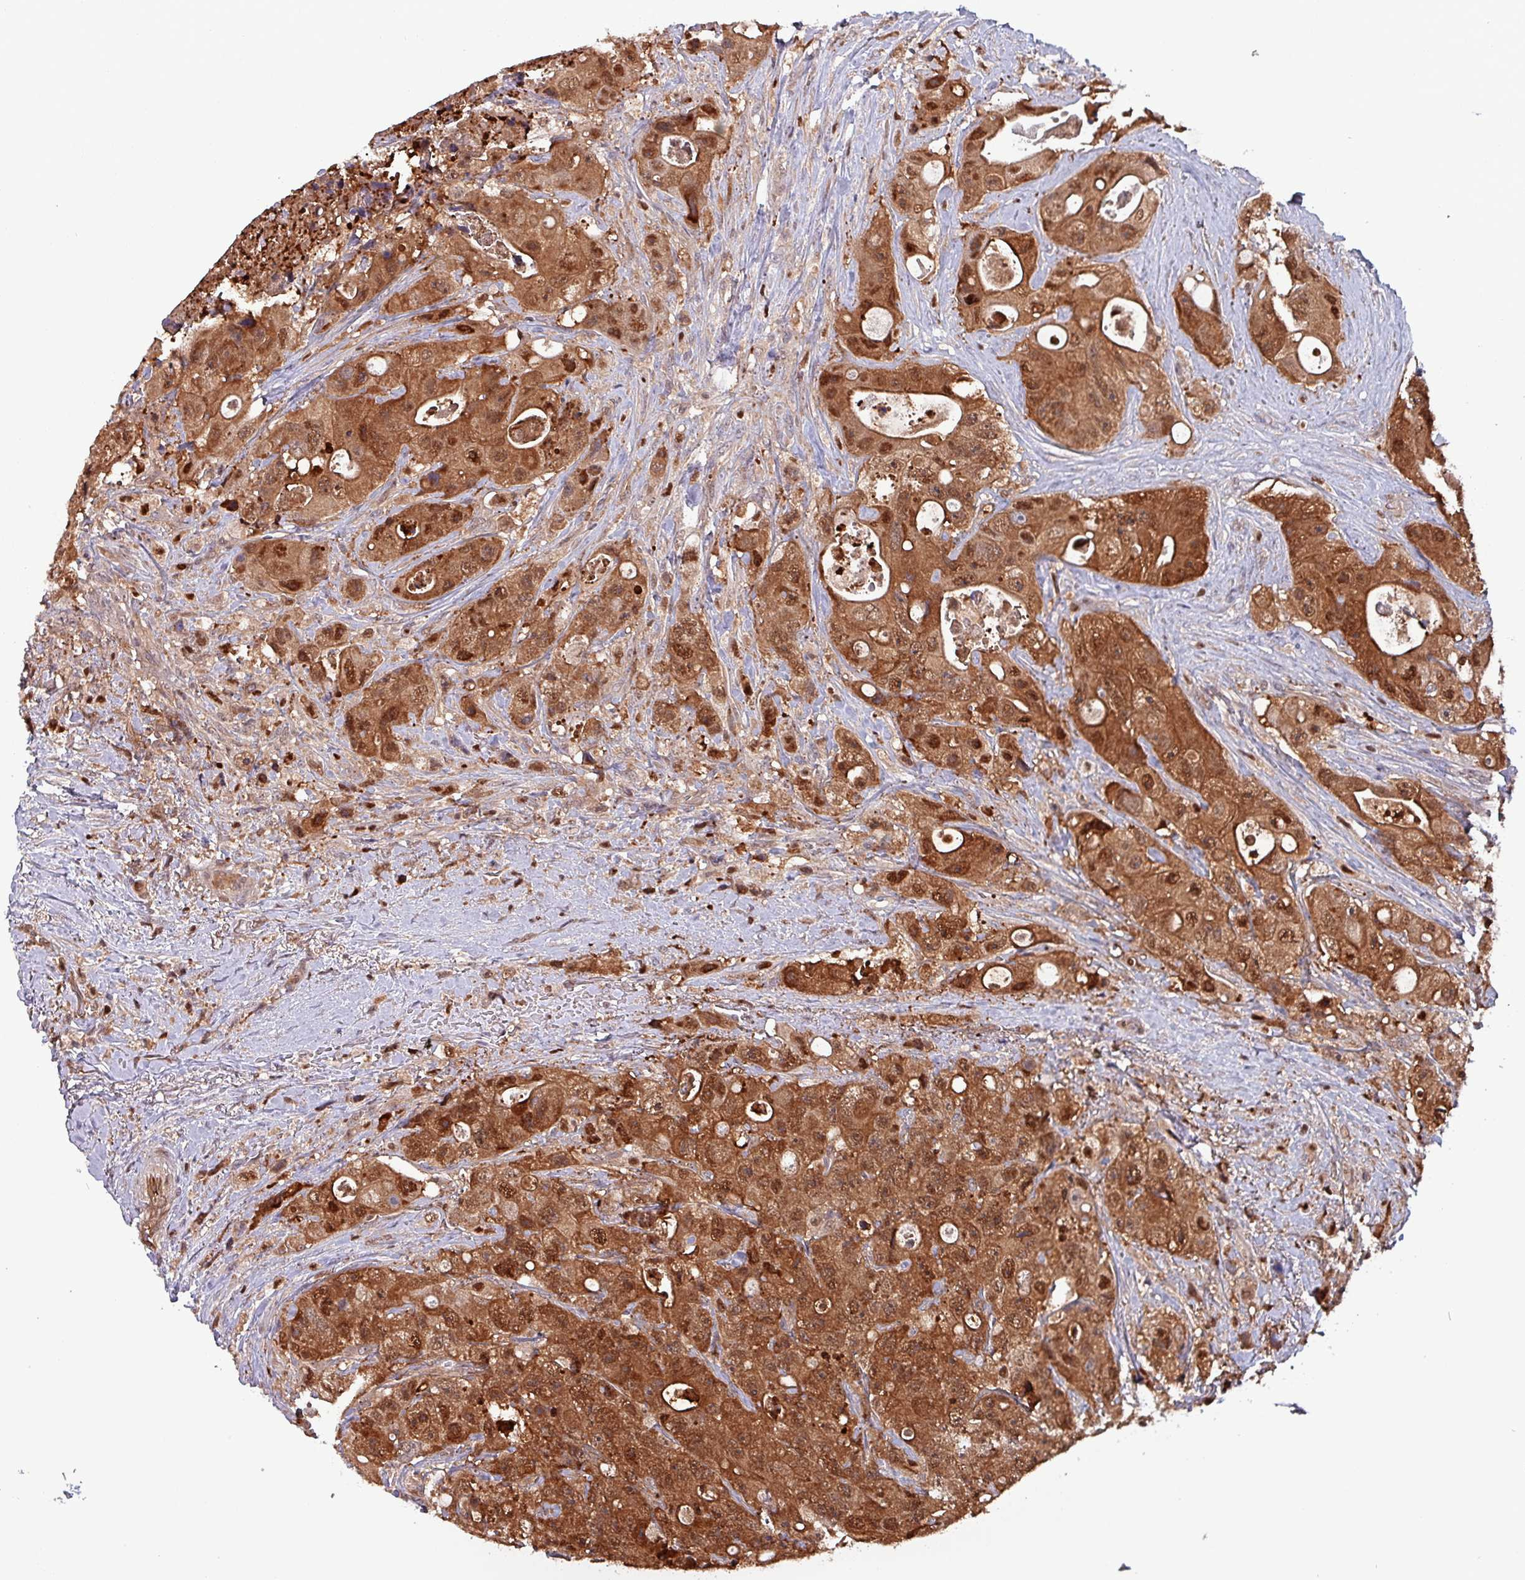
{"staining": {"intensity": "strong", "quantity": ">75%", "location": "cytoplasmic/membranous,nuclear"}, "tissue": "colorectal cancer", "cell_type": "Tumor cells", "image_type": "cancer", "snomed": [{"axis": "morphology", "description": "Adenocarcinoma, NOS"}, {"axis": "topography", "description": "Colon"}], "caption": "Protein expression analysis of colorectal cancer (adenocarcinoma) demonstrates strong cytoplasmic/membranous and nuclear expression in about >75% of tumor cells.", "gene": "PSMB8", "patient": {"sex": "female", "age": 46}}